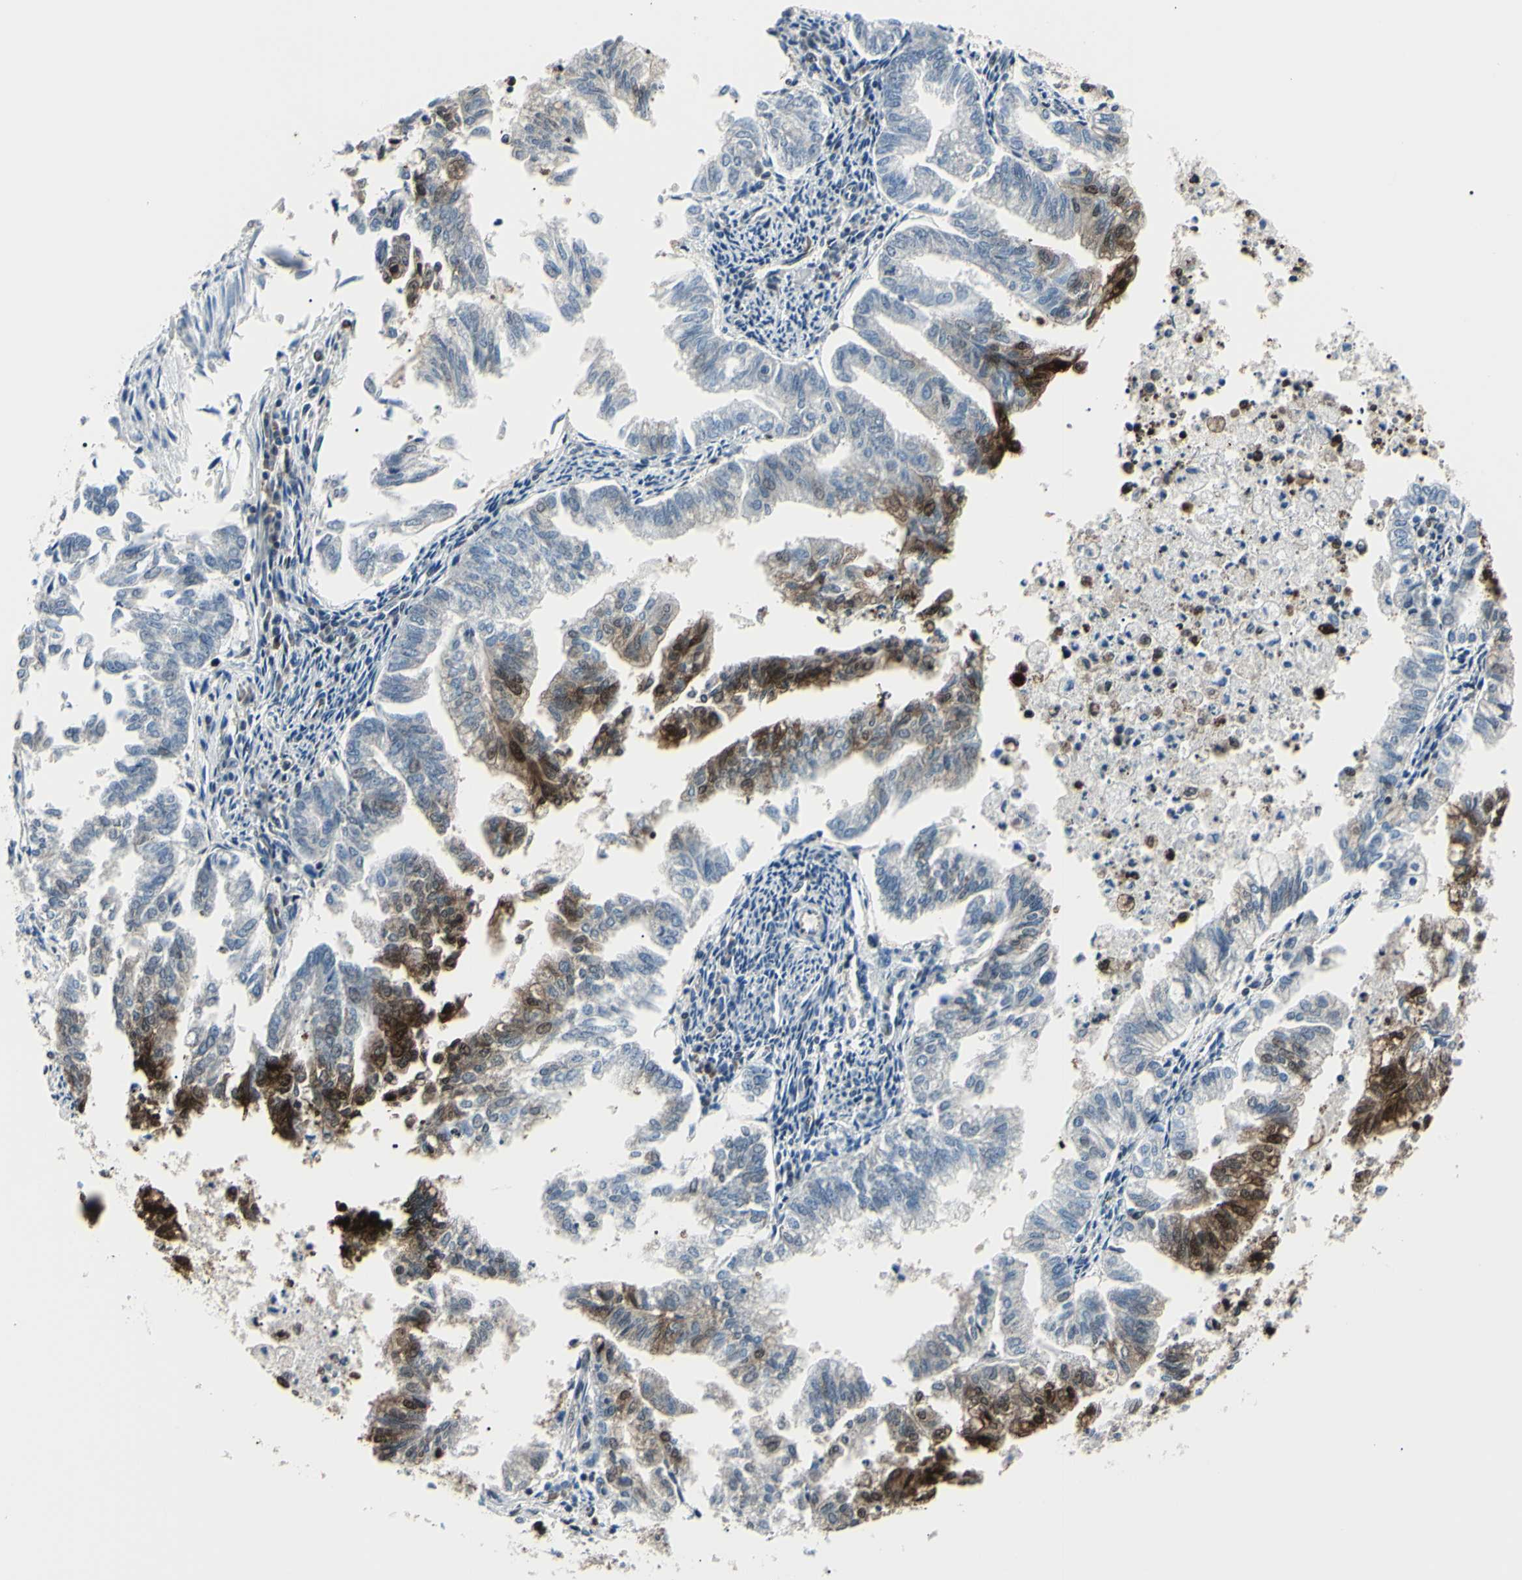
{"staining": {"intensity": "moderate", "quantity": "25%-75%", "location": "cytoplasmic/membranous,nuclear"}, "tissue": "endometrial cancer", "cell_type": "Tumor cells", "image_type": "cancer", "snomed": [{"axis": "morphology", "description": "Necrosis, NOS"}, {"axis": "morphology", "description": "Adenocarcinoma, NOS"}, {"axis": "topography", "description": "Endometrium"}], "caption": "Endometrial cancer (adenocarcinoma) was stained to show a protein in brown. There is medium levels of moderate cytoplasmic/membranous and nuclear expression in about 25%-75% of tumor cells.", "gene": "PGK1", "patient": {"sex": "female", "age": 79}}